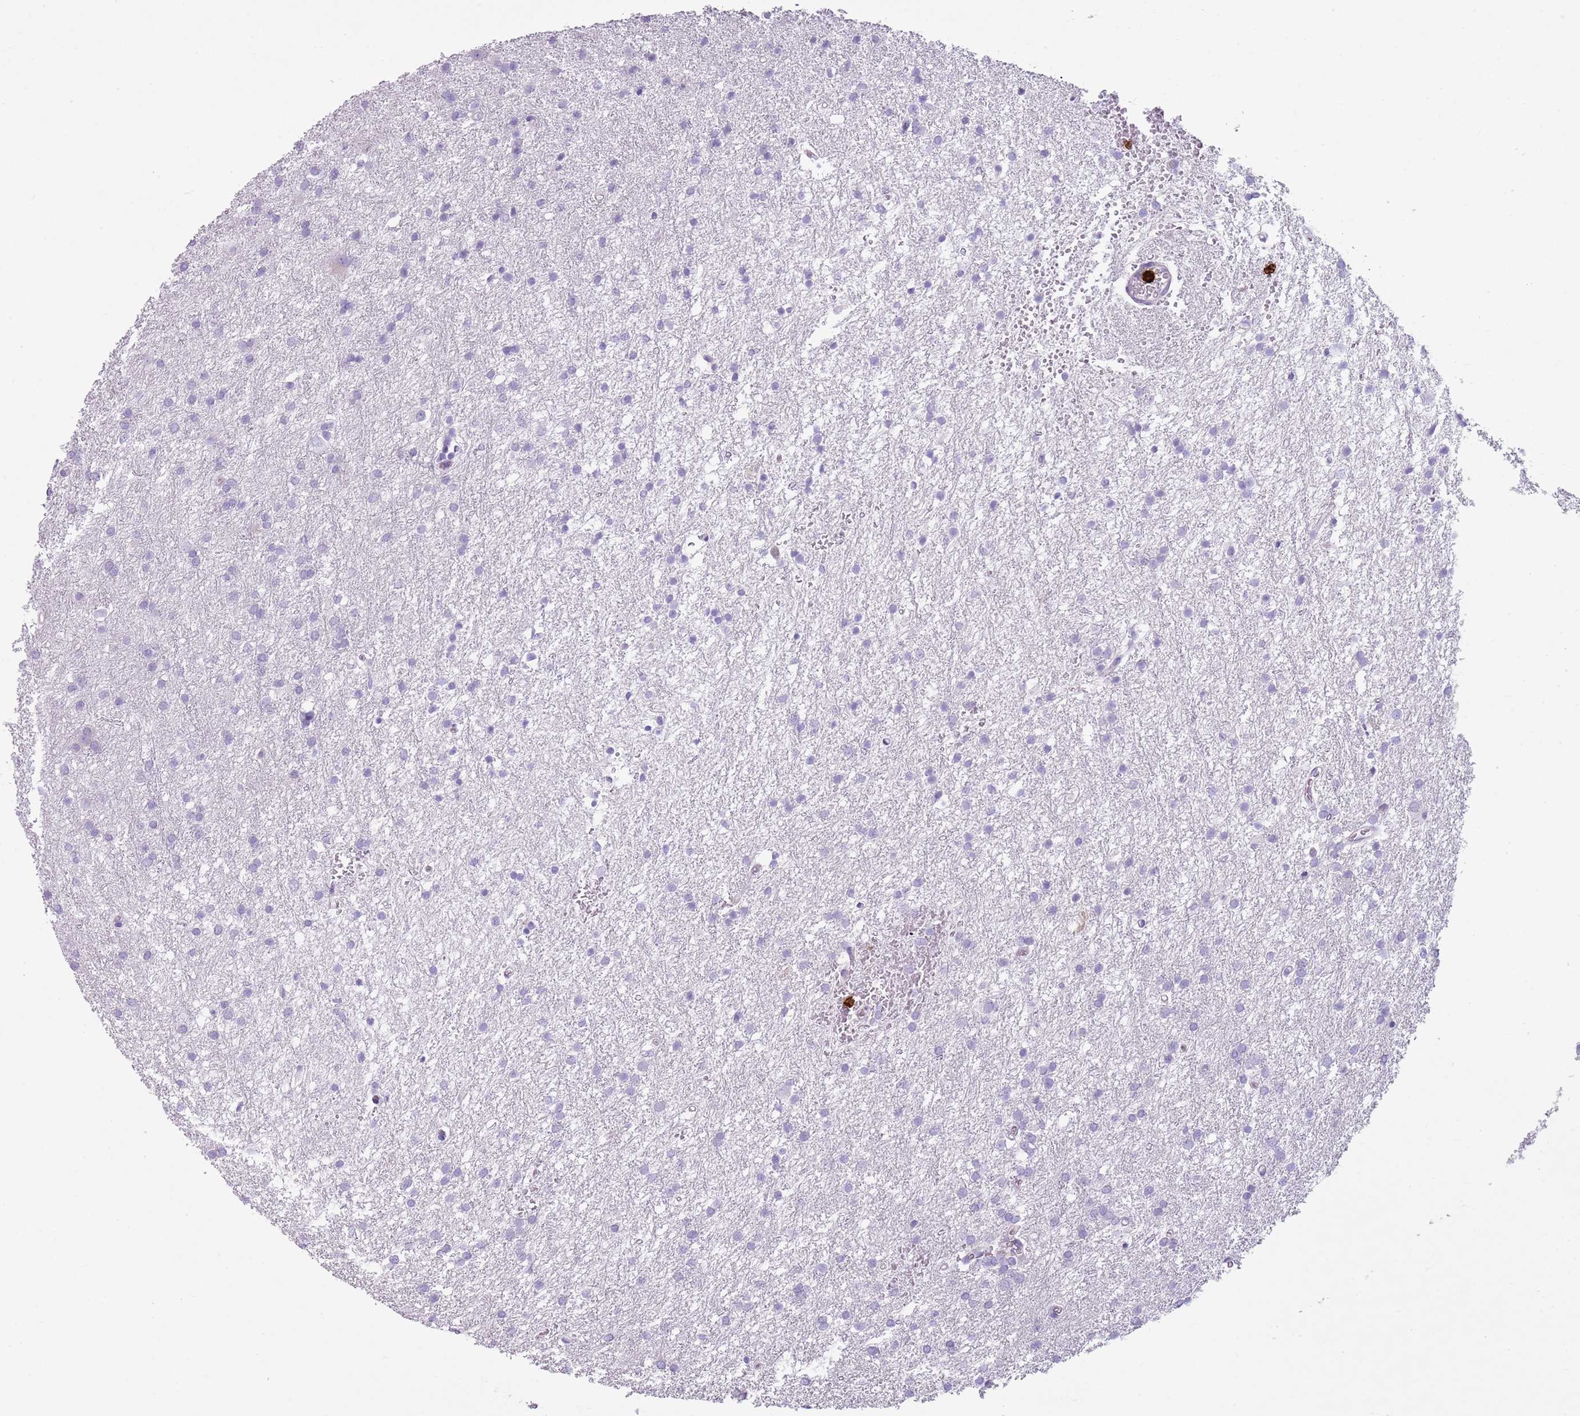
{"staining": {"intensity": "negative", "quantity": "none", "location": "none"}, "tissue": "glioma", "cell_type": "Tumor cells", "image_type": "cancer", "snomed": [{"axis": "morphology", "description": "Glioma, malignant, High grade"}, {"axis": "topography", "description": "Brain"}], "caption": "This is a photomicrograph of immunohistochemistry (IHC) staining of glioma, which shows no expression in tumor cells. (DAB IHC, high magnification).", "gene": "CD177", "patient": {"sex": "female", "age": 50}}